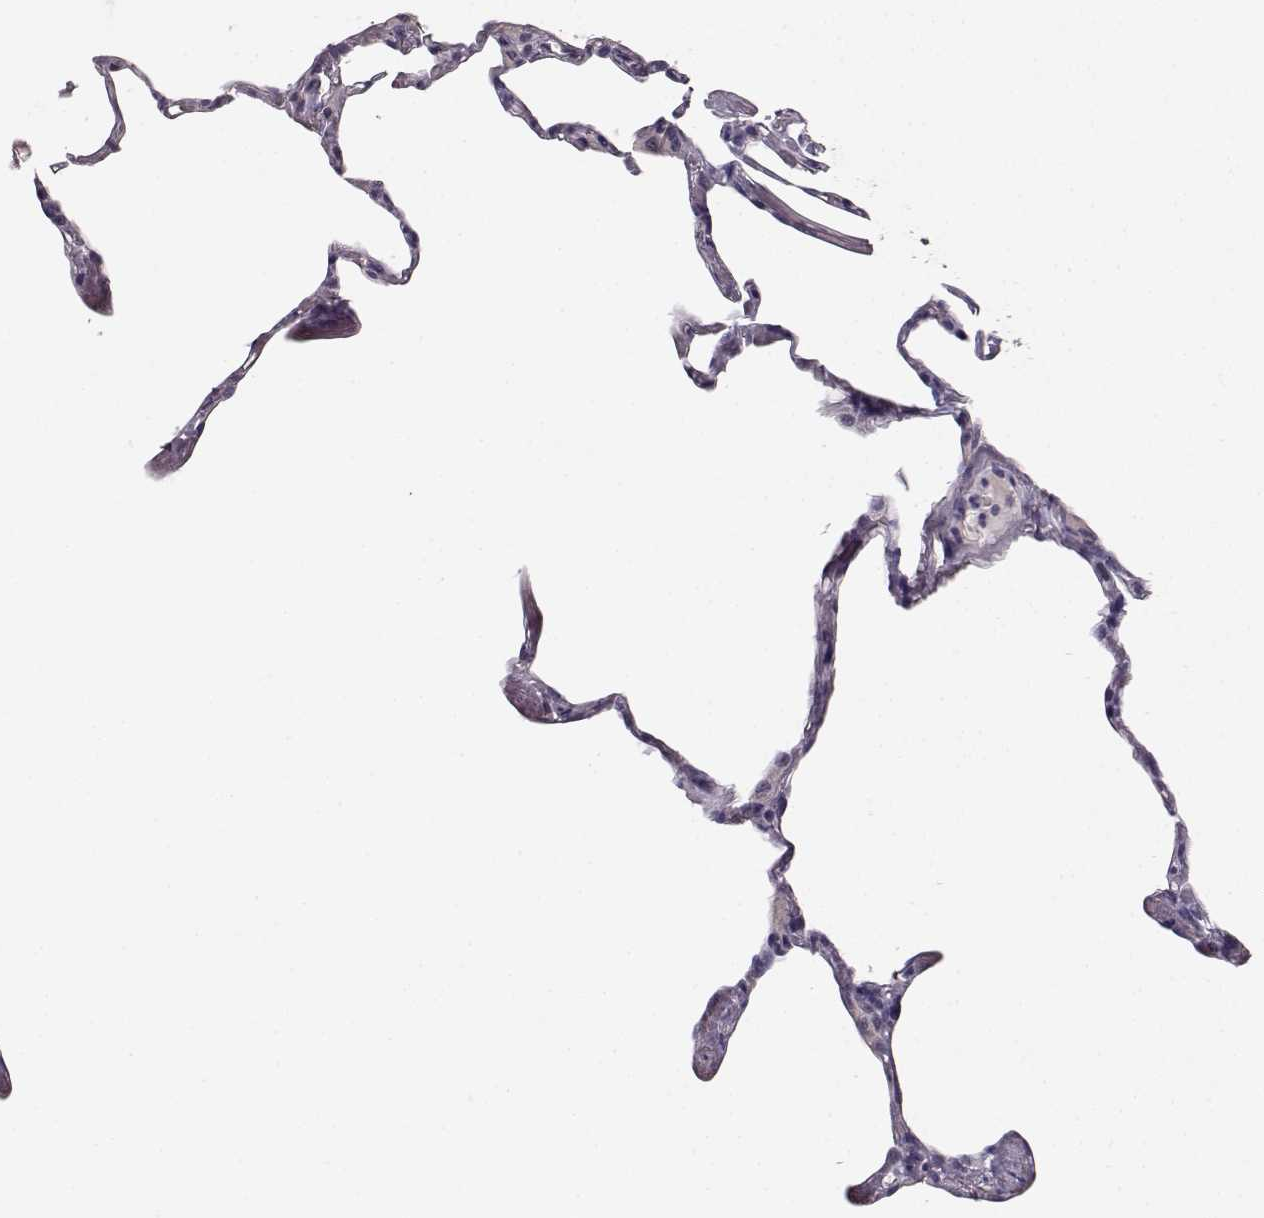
{"staining": {"intensity": "negative", "quantity": "none", "location": "none"}, "tissue": "lung", "cell_type": "Alveolar cells", "image_type": "normal", "snomed": [{"axis": "morphology", "description": "Normal tissue, NOS"}, {"axis": "topography", "description": "Lung"}], "caption": "Protein analysis of benign lung demonstrates no significant expression in alveolar cells. (DAB immunohistochemistry with hematoxylin counter stain).", "gene": "BFSP2", "patient": {"sex": "male", "age": 65}}